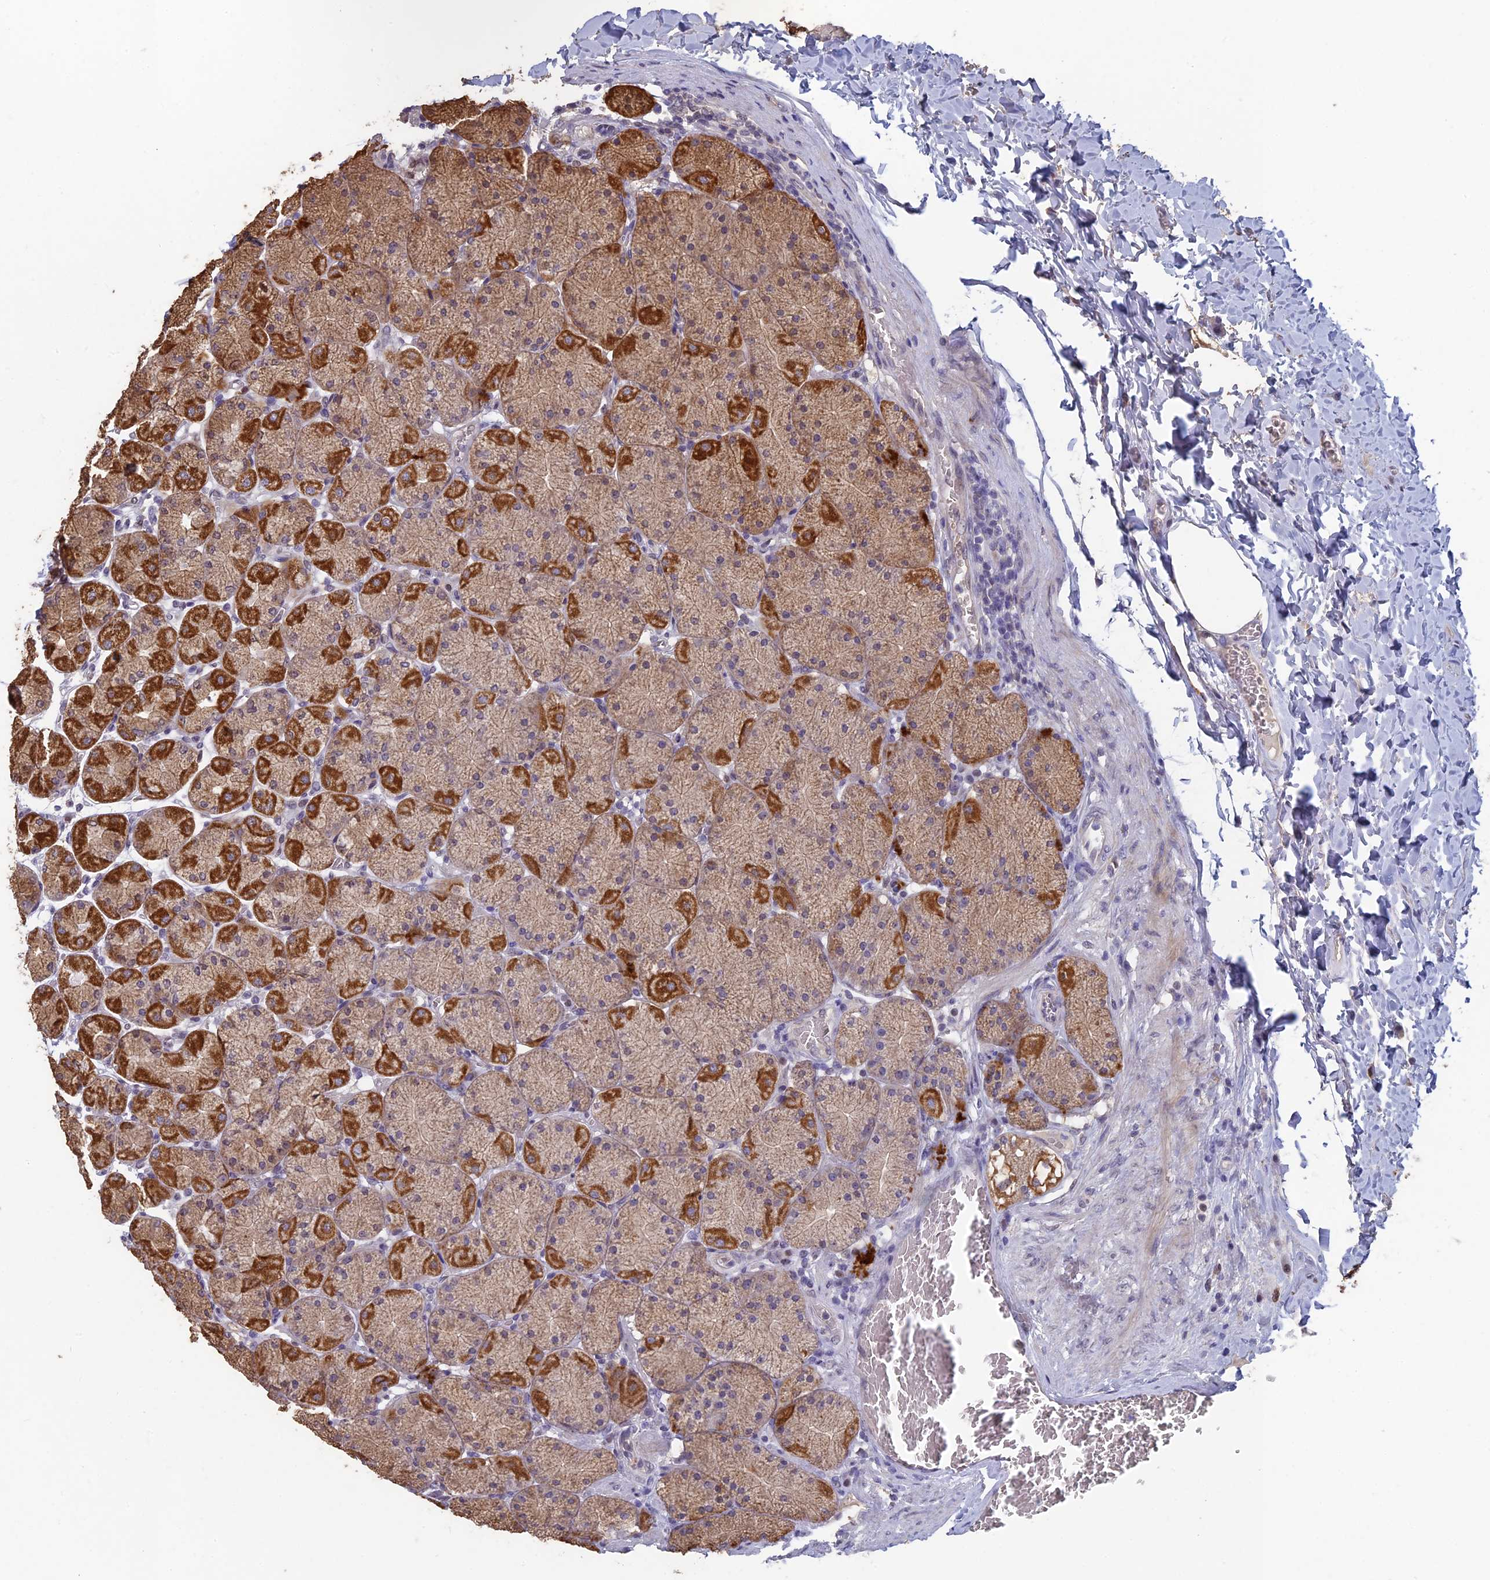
{"staining": {"intensity": "moderate", "quantity": ">75%", "location": "cytoplasmic/membranous,nuclear"}, "tissue": "stomach", "cell_type": "Glandular cells", "image_type": "normal", "snomed": [{"axis": "morphology", "description": "Normal tissue, NOS"}, {"axis": "topography", "description": "Stomach, upper"}], "caption": "Approximately >75% of glandular cells in unremarkable stomach reveal moderate cytoplasmic/membranous,nuclear protein expression as visualized by brown immunohistochemical staining.", "gene": "MT", "patient": {"sex": "female", "age": 56}}